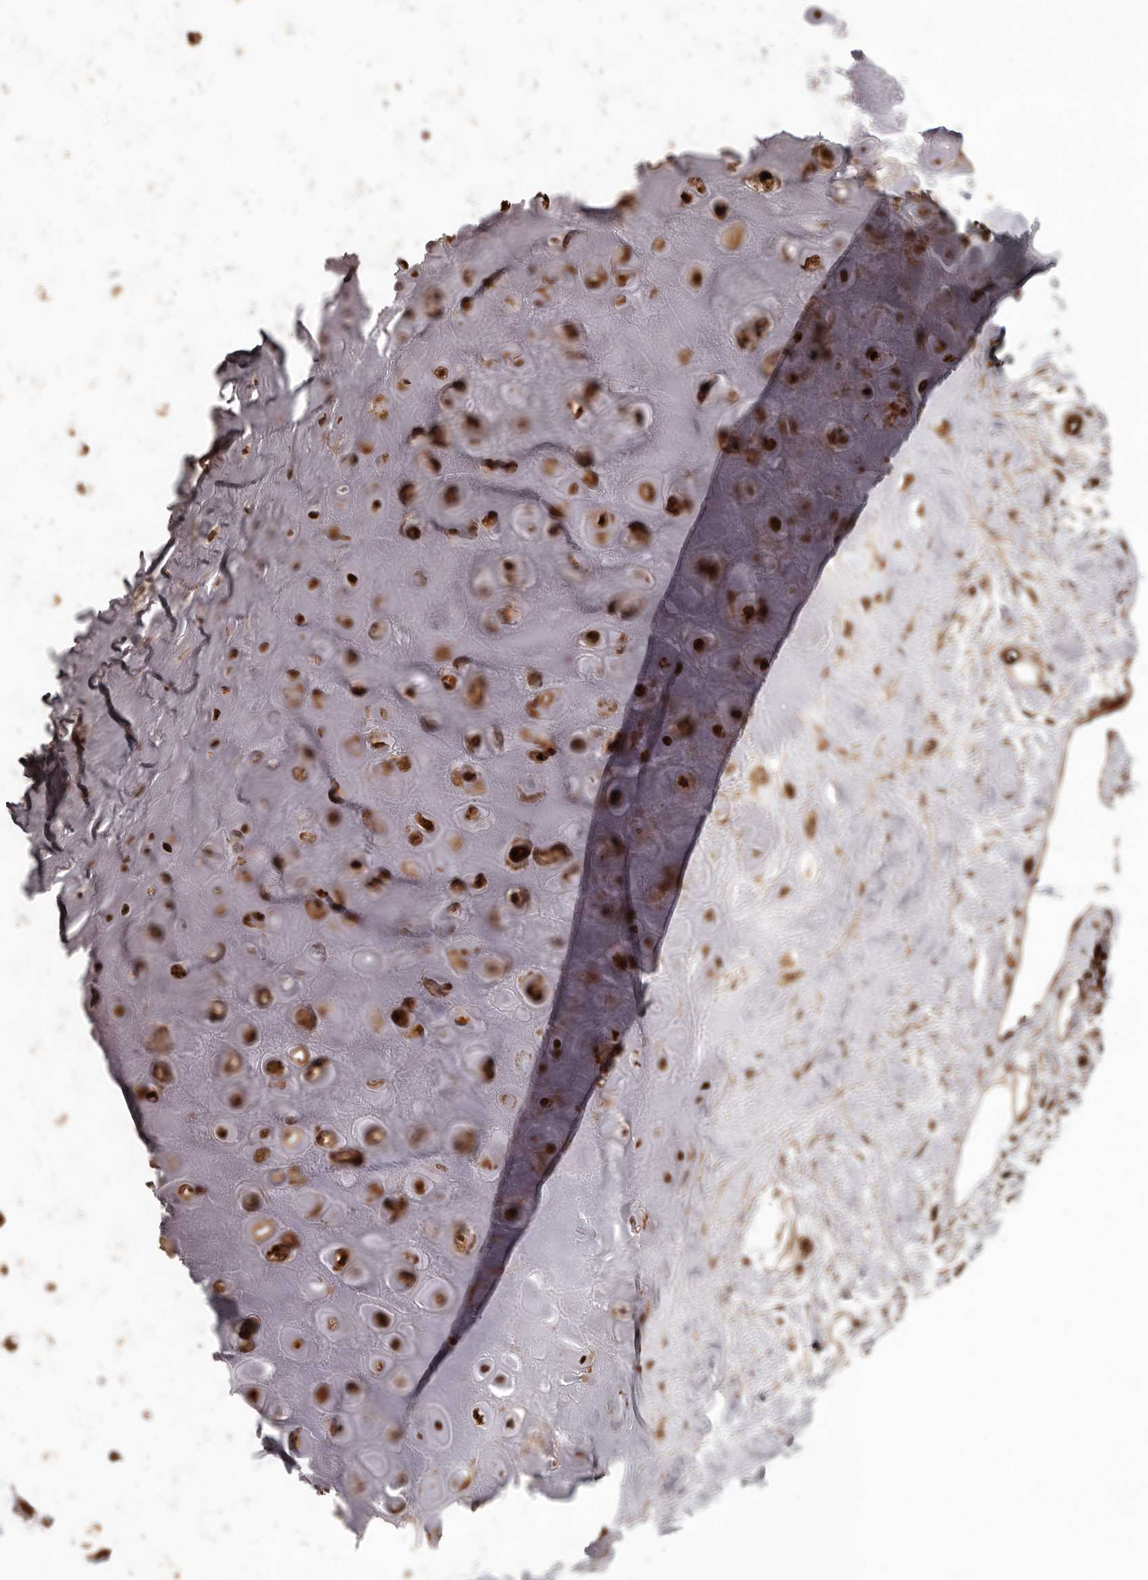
{"staining": {"intensity": "moderate", "quantity": ">75%", "location": "cytoplasmic/membranous"}, "tissue": "adipose tissue", "cell_type": "Adipocytes", "image_type": "normal", "snomed": [{"axis": "morphology", "description": "Normal tissue, NOS"}, {"axis": "morphology", "description": "Basal cell carcinoma"}, {"axis": "topography", "description": "Skin"}], "caption": "Immunohistochemistry (IHC) micrograph of normal adipose tissue: adipose tissue stained using IHC demonstrates medium levels of moderate protein expression localized specifically in the cytoplasmic/membranous of adipocytes, appearing as a cytoplasmic/membranous brown color.", "gene": "MTO1", "patient": {"sex": "female", "age": 89}}